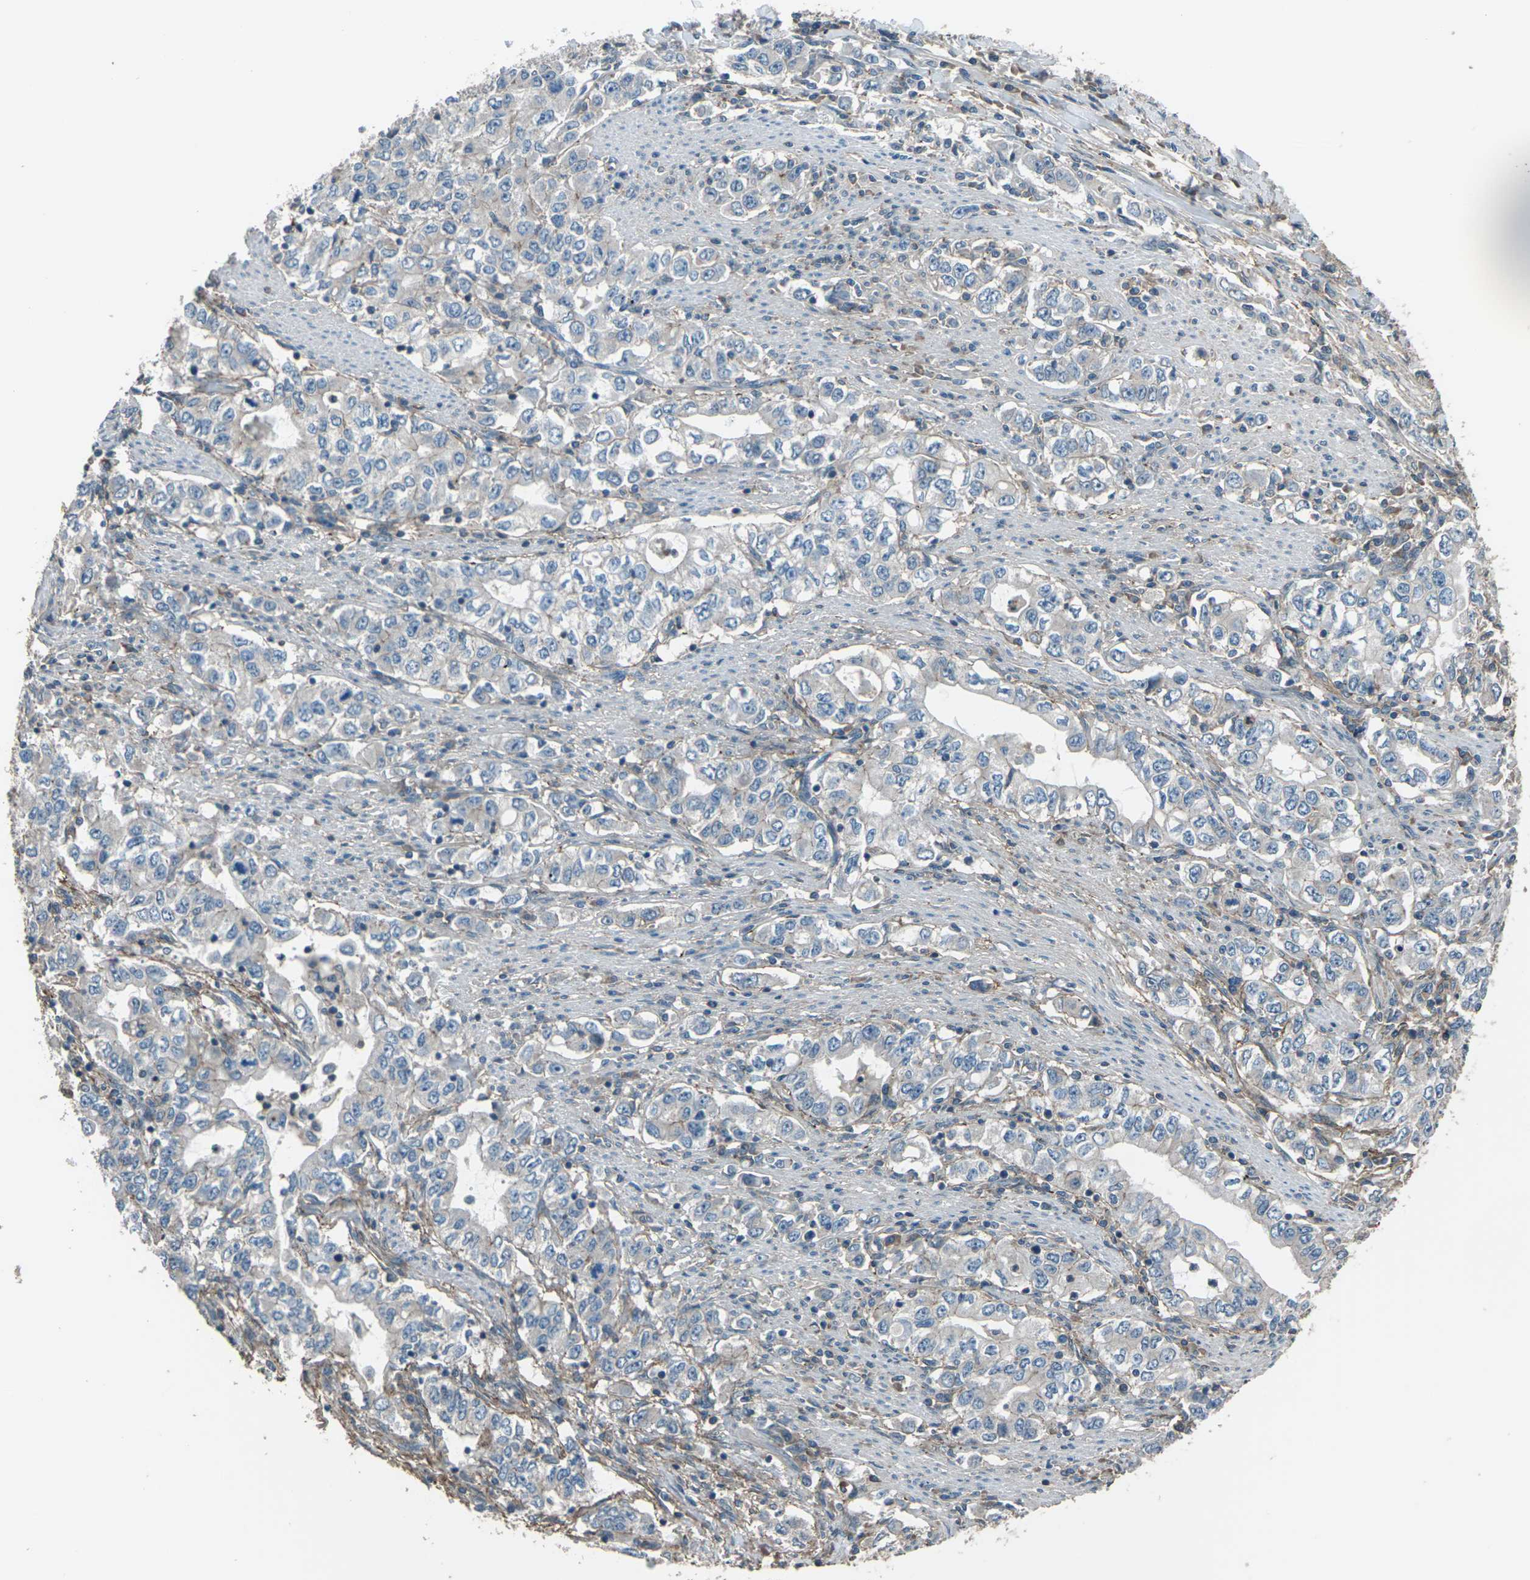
{"staining": {"intensity": "weak", "quantity": ">75%", "location": "cytoplasmic/membranous"}, "tissue": "stomach cancer", "cell_type": "Tumor cells", "image_type": "cancer", "snomed": [{"axis": "morphology", "description": "Adenocarcinoma, NOS"}, {"axis": "topography", "description": "Stomach, lower"}], "caption": "Stomach cancer (adenocarcinoma) tissue demonstrates weak cytoplasmic/membranous staining in approximately >75% of tumor cells The protein is stained brown, and the nuclei are stained in blue (DAB IHC with brightfield microscopy, high magnification).", "gene": "CMTM4", "patient": {"sex": "female", "age": 72}}